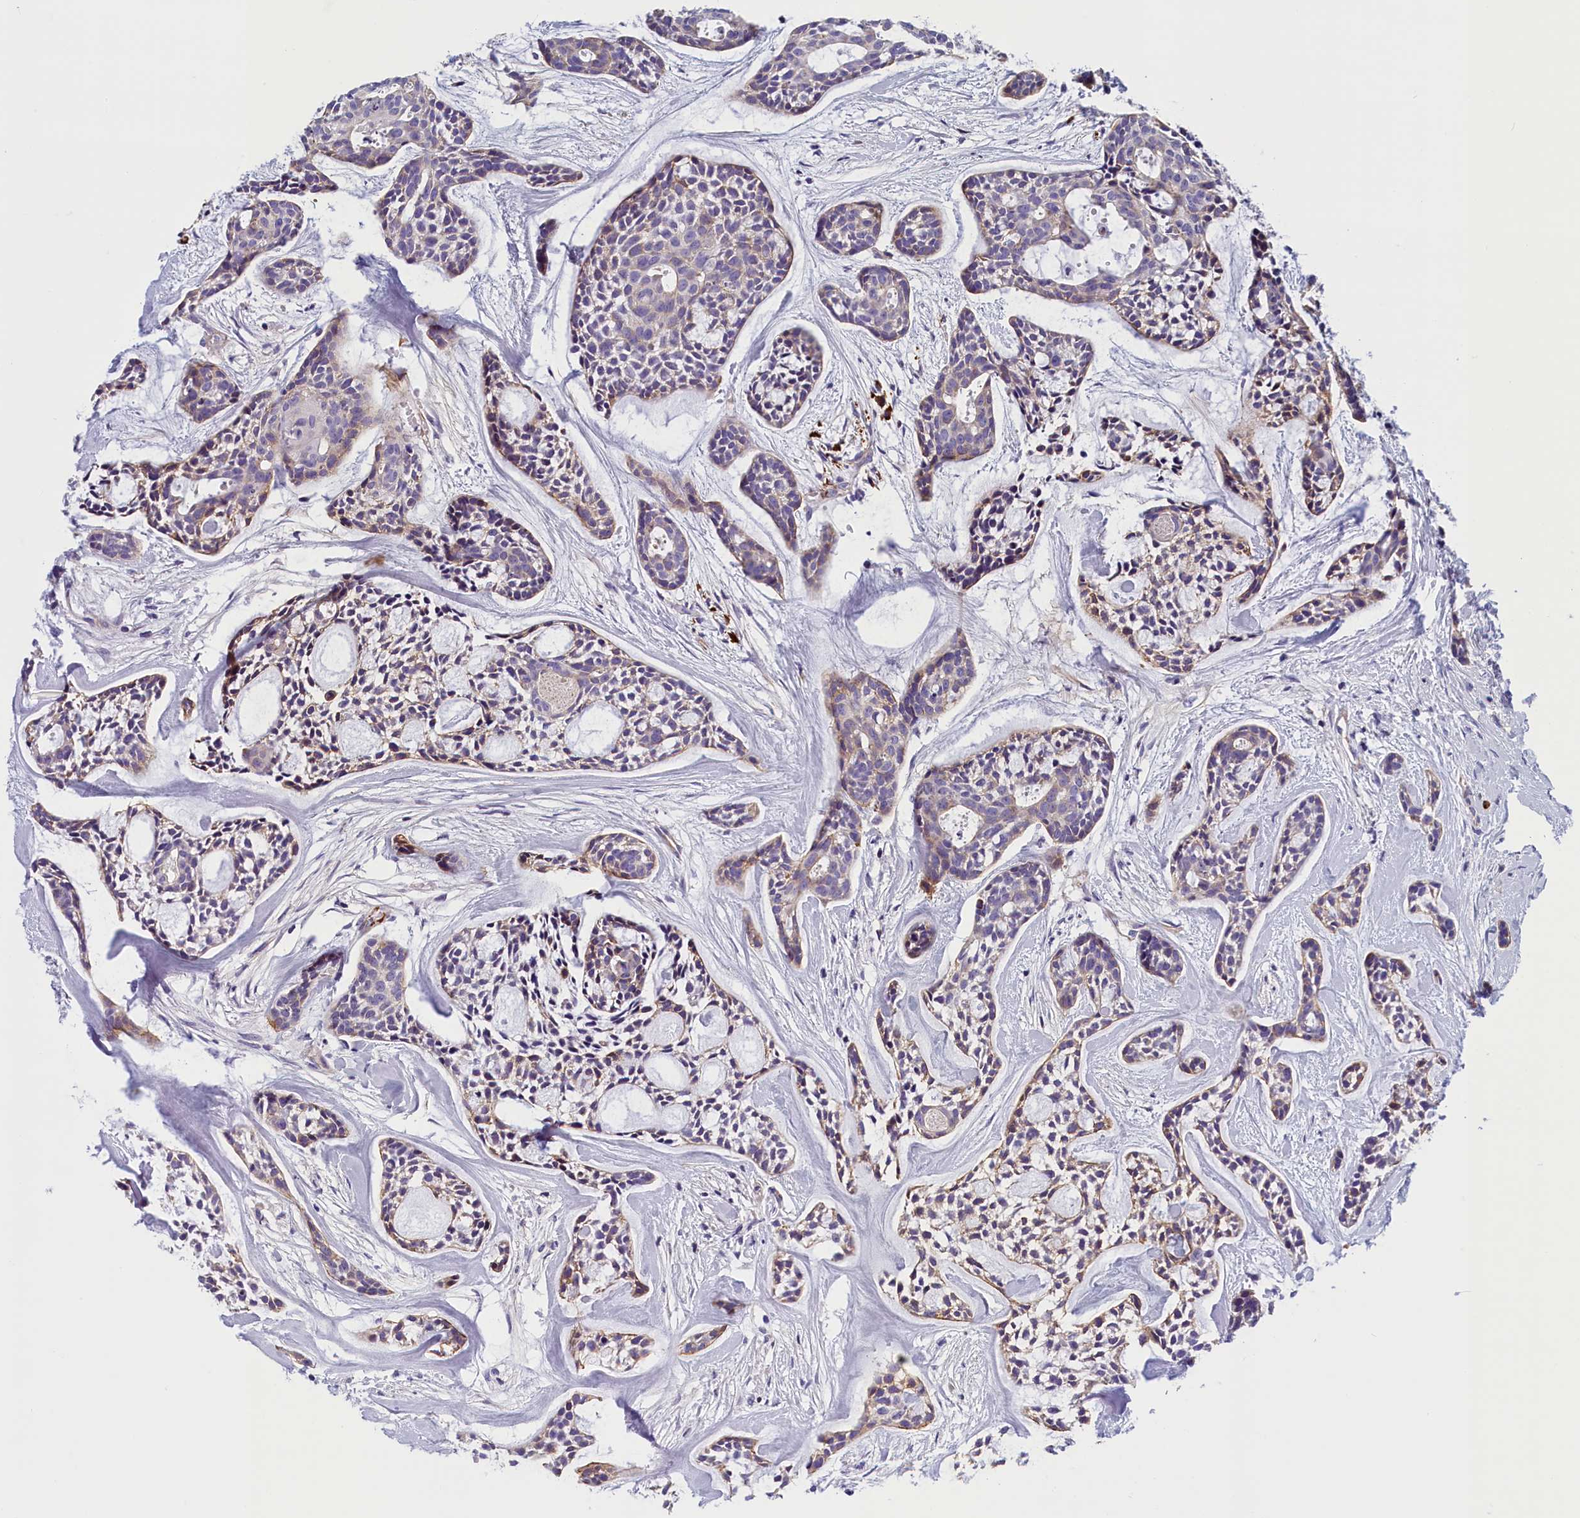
{"staining": {"intensity": "weak", "quantity": "<25%", "location": "cytoplasmic/membranous"}, "tissue": "head and neck cancer", "cell_type": "Tumor cells", "image_type": "cancer", "snomed": [{"axis": "morphology", "description": "Adenocarcinoma, NOS"}, {"axis": "topography", "description": "Subcutis"}, {"axis": "topography", "description": "Head-Neck"}], "caption": "There is no significant expression in tumor cells of head and neck cancer (adenocarcinoma).", "gene": "BCL2L13", "patient": {"sex": "female", "age": 73}}